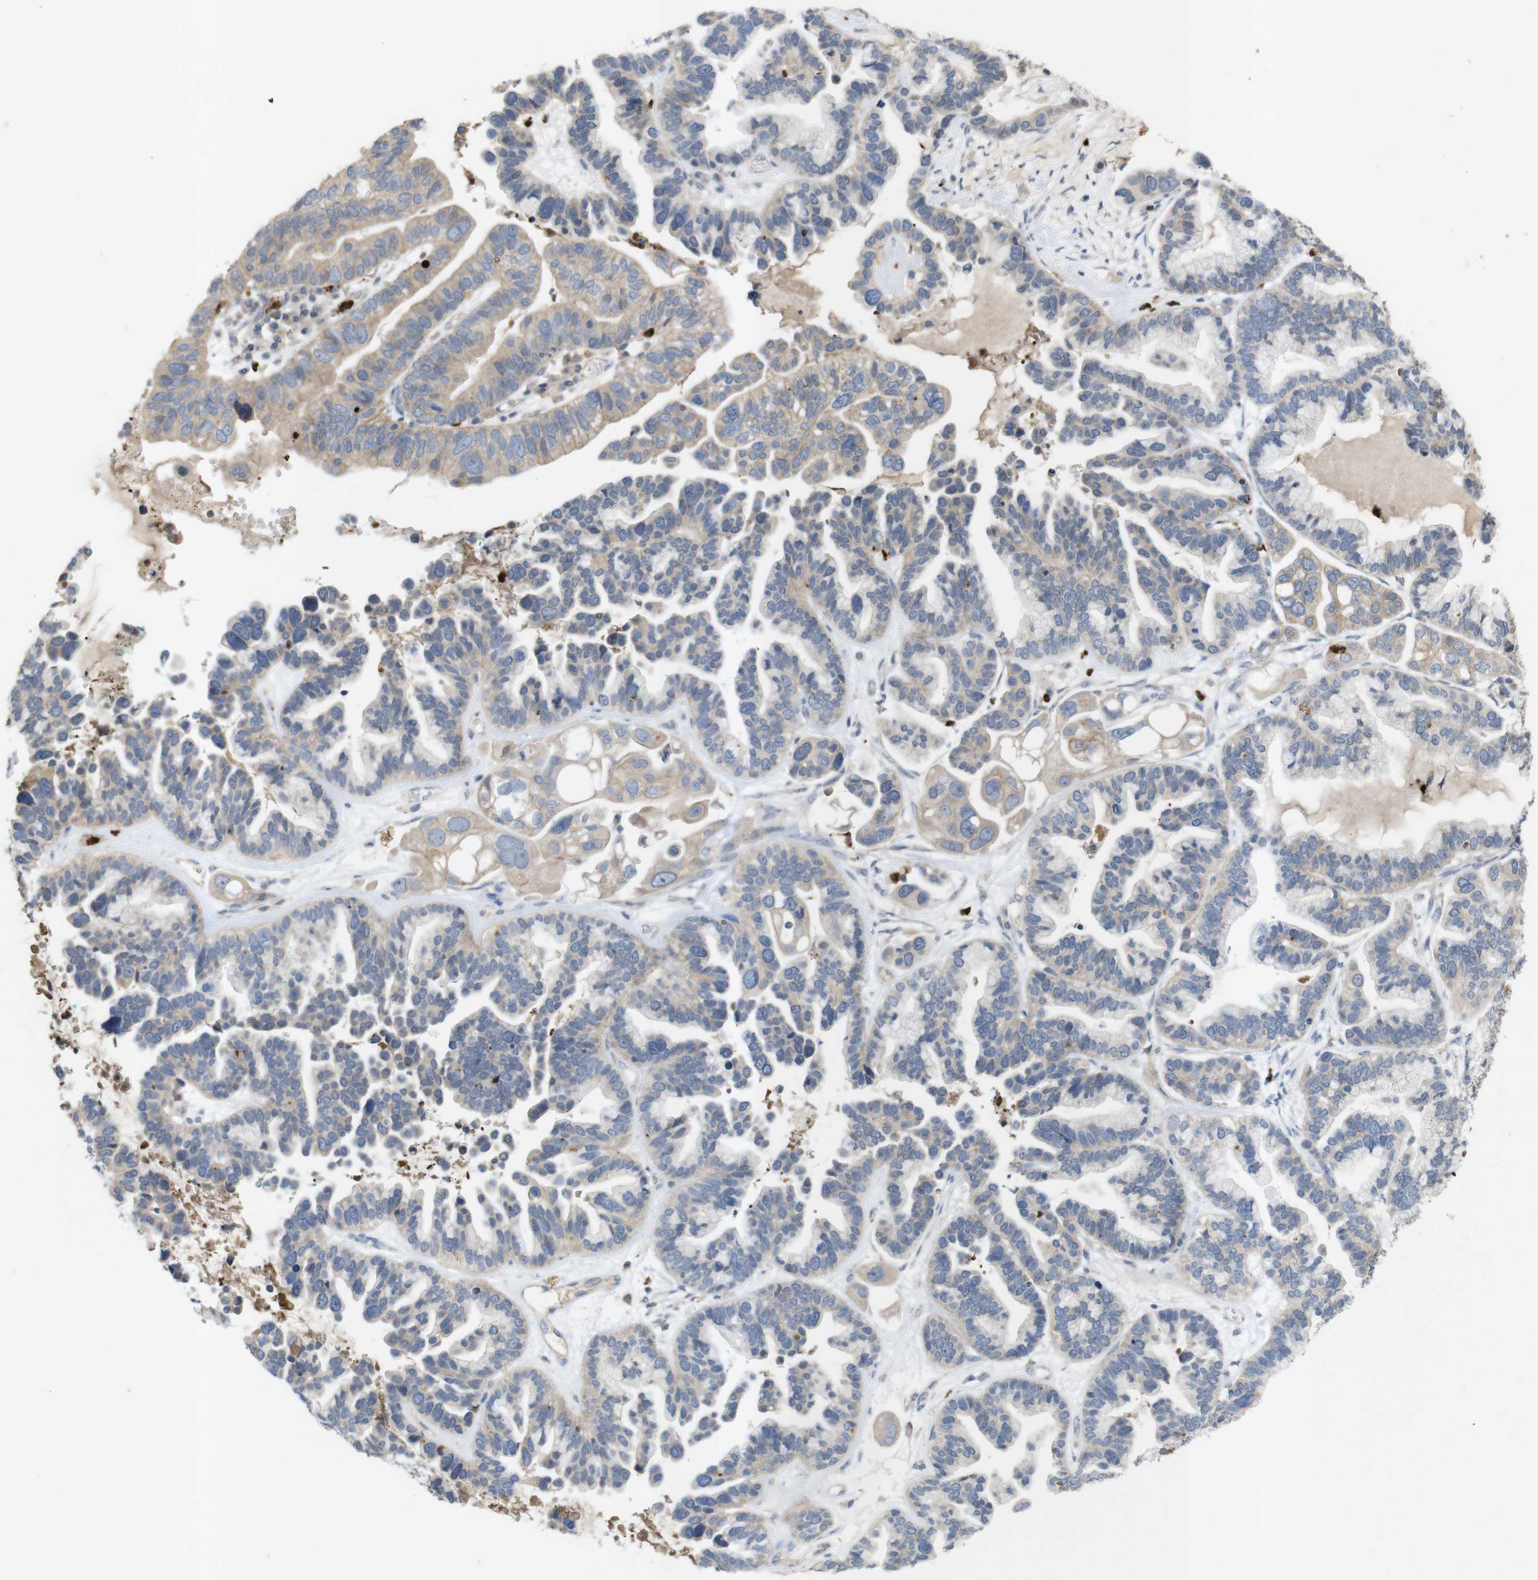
{"staining": {"intensity": "weak", "quantity": "25%-75%", "location": "cytoplasmic/membranous"}, "tissue": "ovarian cancer", "cell_type": "Tumor cells", "image_type": "cancer", "snomed": [{"axis": "morphology", "description": "Cystadenocarcinoma, serous, NOS"}, {"axis": "topography", "description": "Ovary"}], "caption": "DAB (3,3'-diaminobenzidine) immunohistochemical staining of human ovarian cancer (serous cystadenocarcinoma) reveals weak cytoplasmic/membranous protein staining in approximately 25%-75% of tumor cells. Nuclei are stained in blue.", "gene": "TSPAN14", "patient": {"sex": "female", "age": 56}}